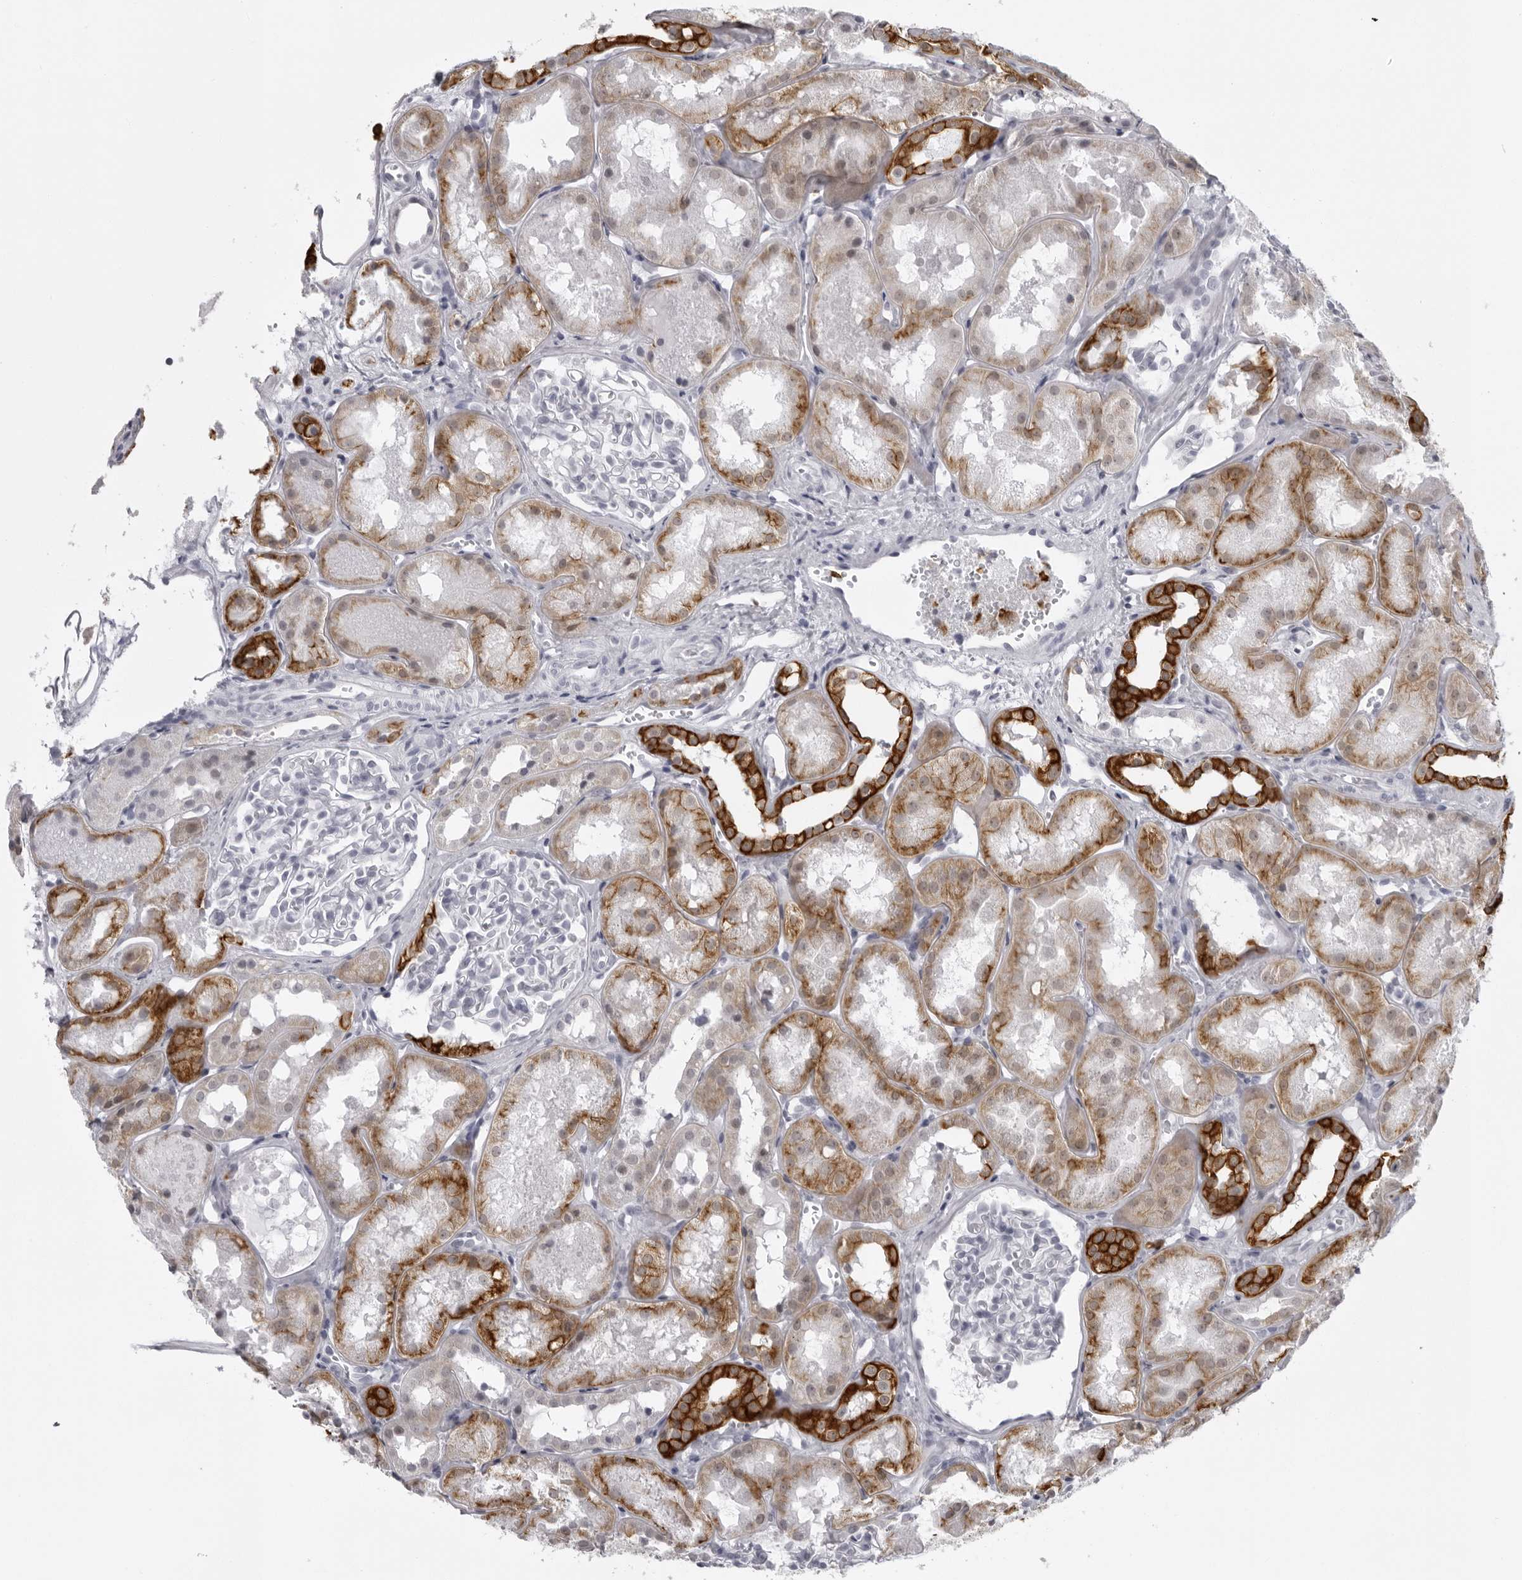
{"staining": {"intensity": "negative", "quantity": "none", "location": "none"}, "tissue": "kidney", "cell_type": "Cells in glomeruli", "image_type": "normal", "snomed": [{"axis": "morphology", "description": "Normal tissue, NOS"}, {"axis": "topography", "description": "Kidney"}], "caption": "Immunohistochemistry (IHC) of unremarkable kidney shows no staining in cells in glomeruli.", "gene": "UROD", "patient": {"sex": "male", "age": 16}}